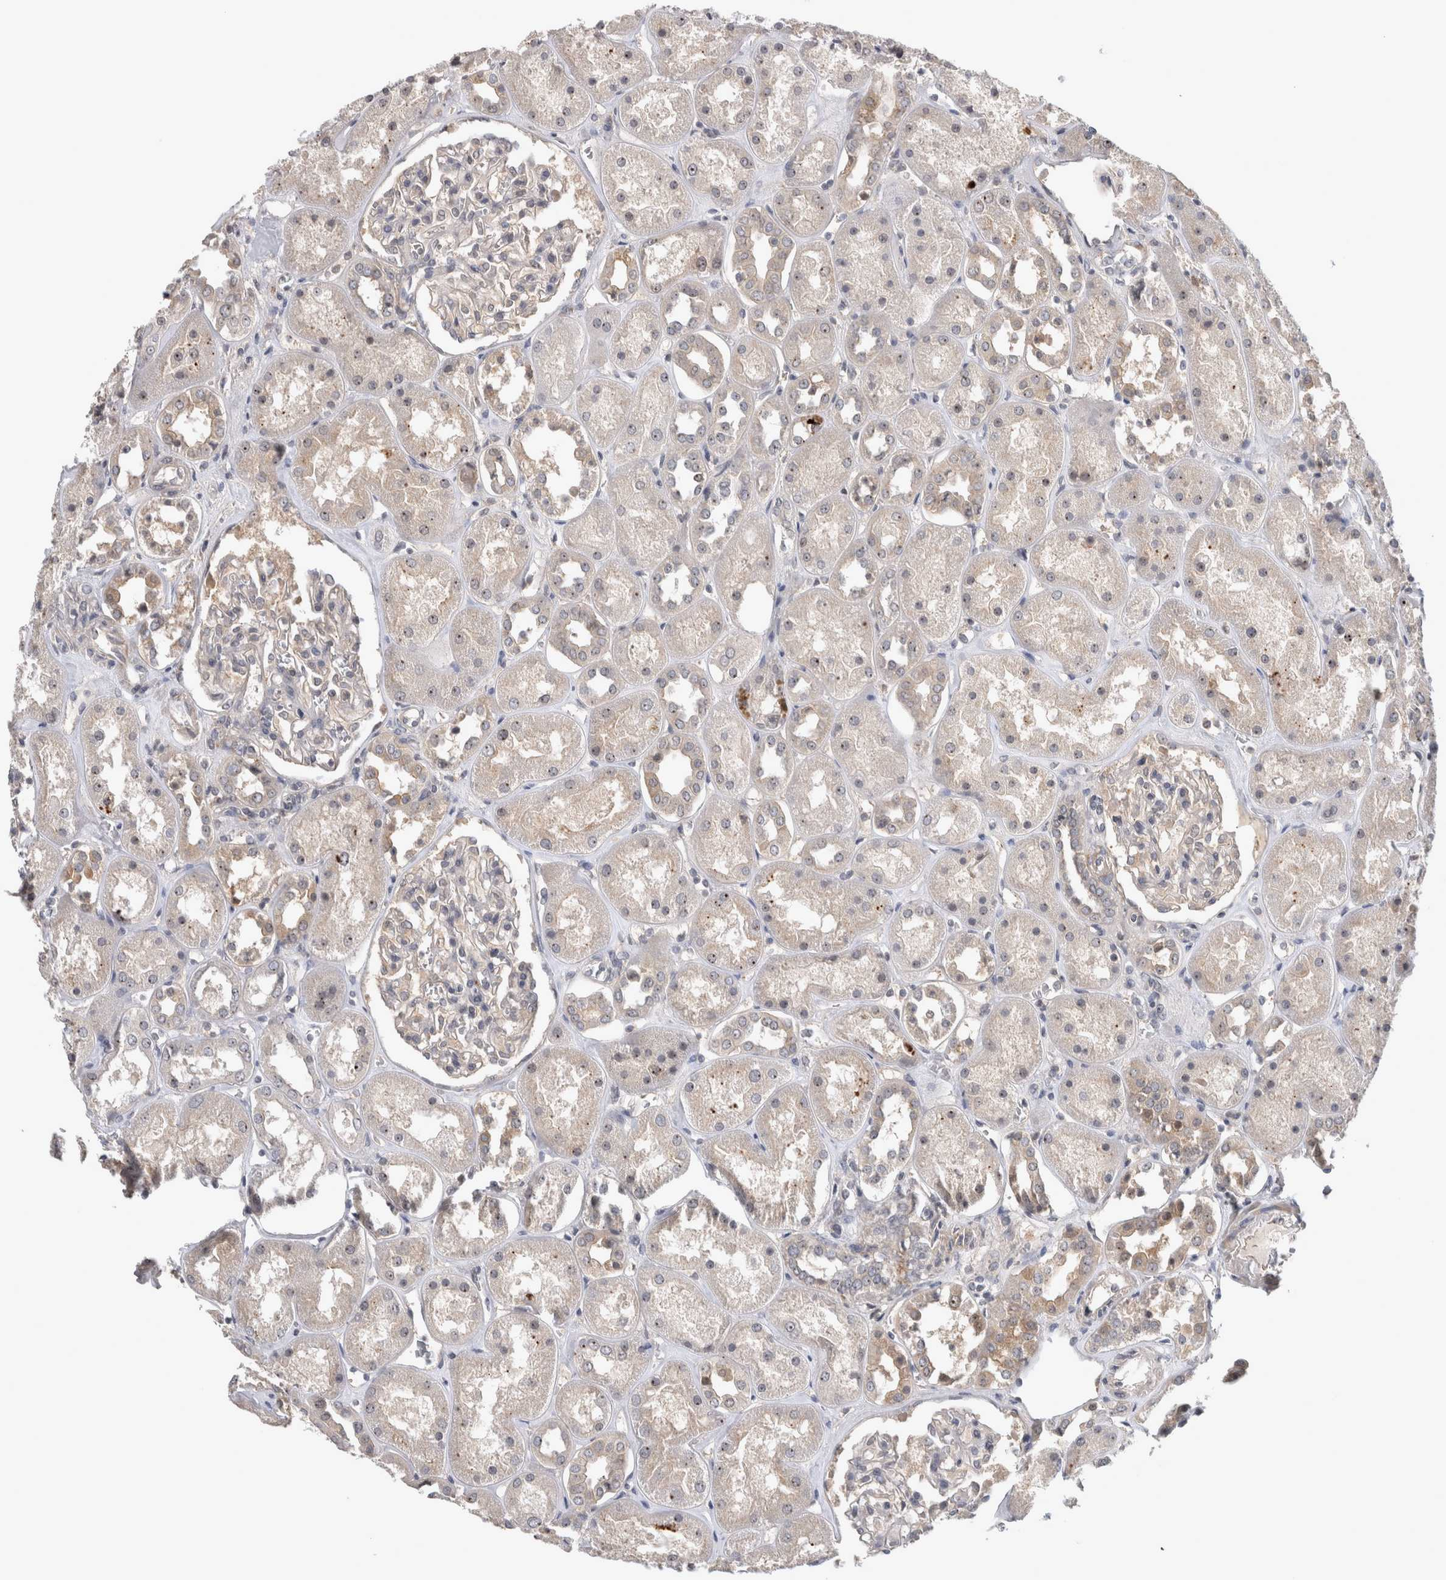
{"staining": {"intensity": "negative", "quantity": "none", "location": "none"}, "tissue": "kidney", "cell_type": "Cells in glomeruli", "image_type": "normal", "snomed": [{"axis": "morphology", "description": "Normal tissue, NOS"}, {"axis": "topography", "description": "Kidney"}], "caption": "This is an immunohistochemistry histopathology image of benign human kidney. There is no positivity in cells in glomeruli.", "gene": "RBM28", "patient": {"sex": "male", "age": 70}}